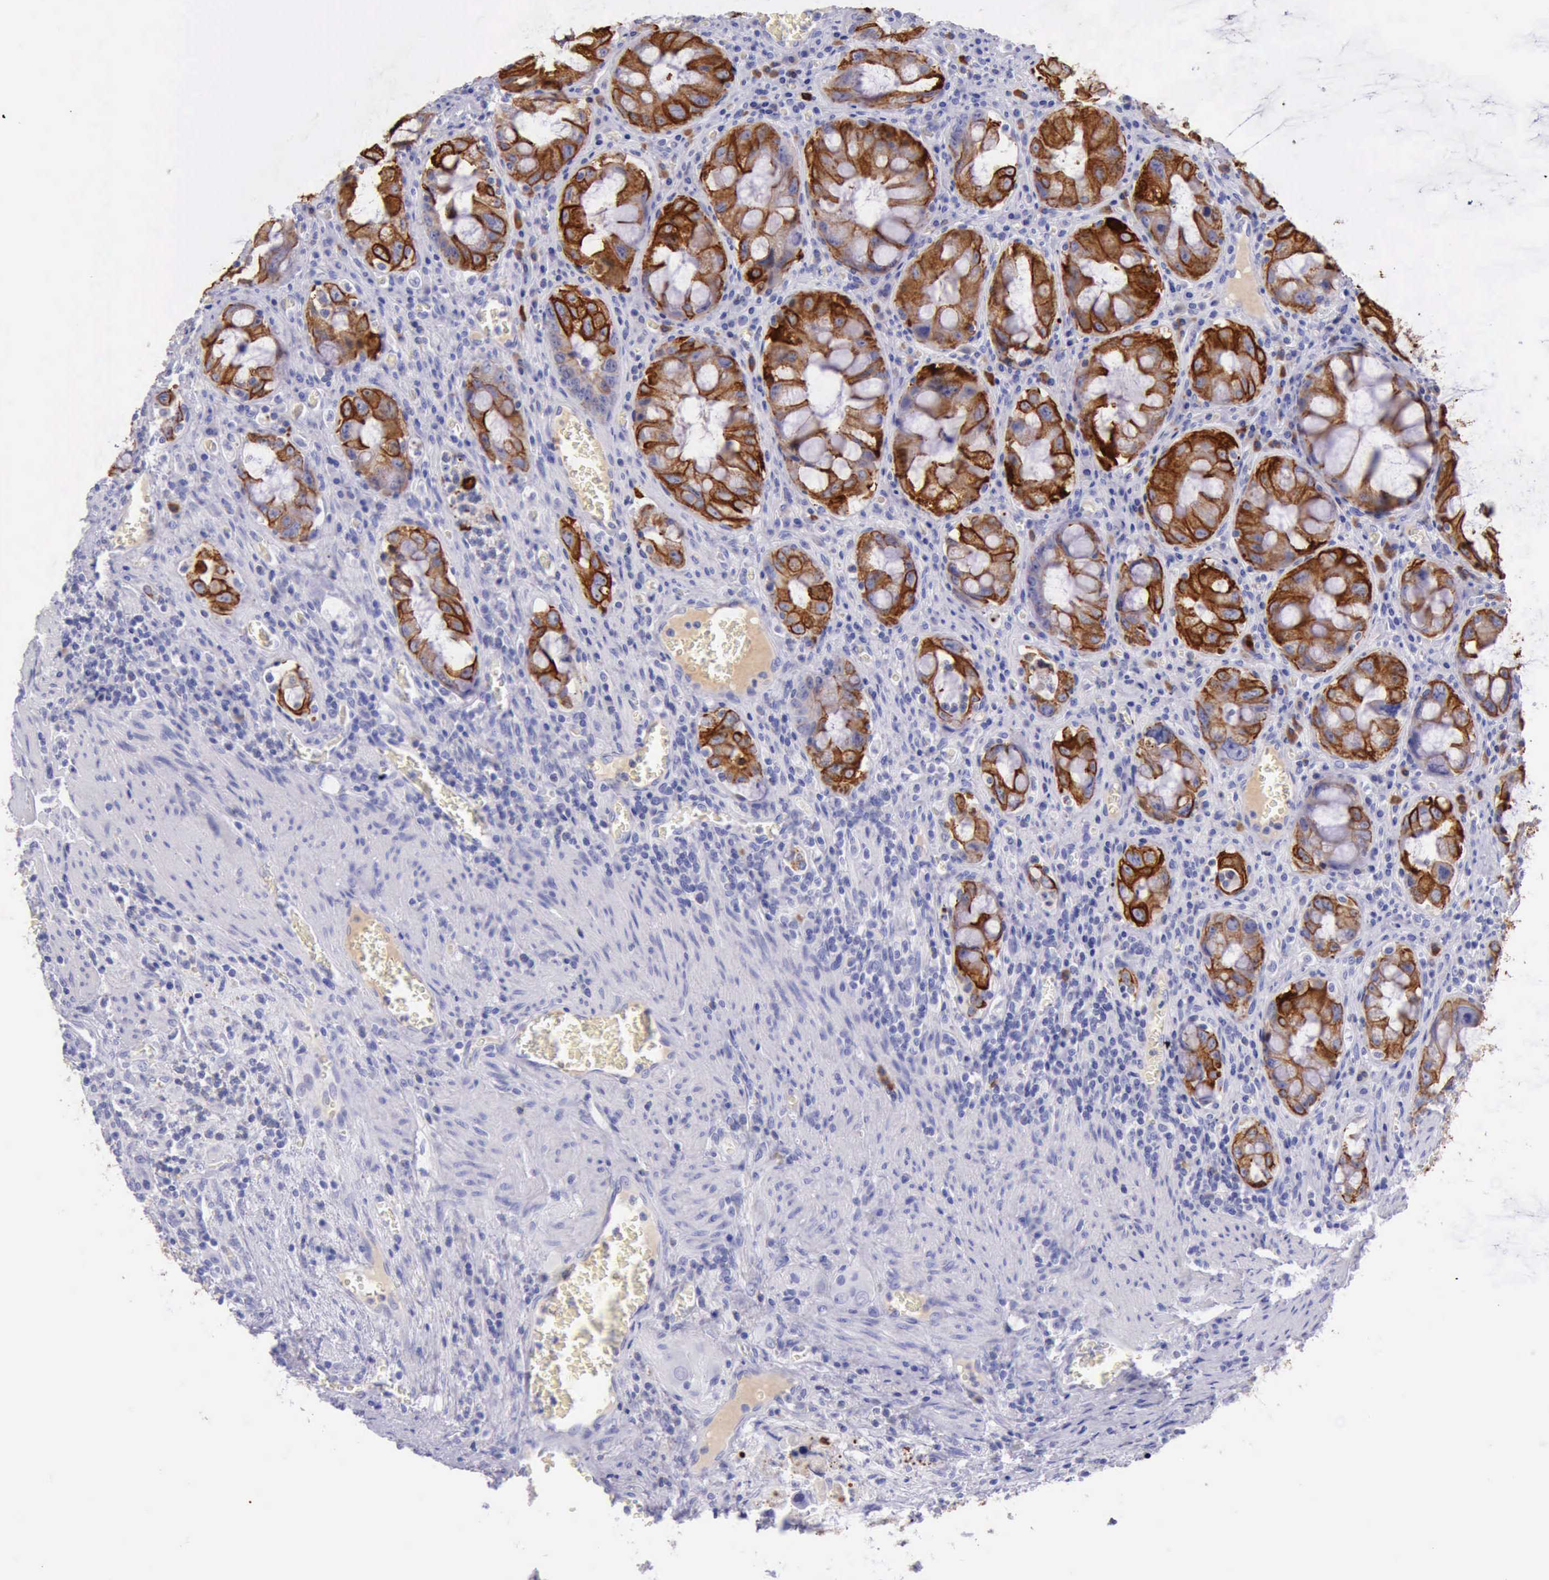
{"staining": {"intensity": "moderate", "quantity": ">75%", "location": "cytoplasmic/membranous"}, "tissue": "colorectal cancer", "cell_type": "Tumor cells", "image_type": "cancer", "snomed": [{"axis": "morphology", "description": "Adenocarcinoma, NOS"}, {"axis": "topography", "description": "Rectum"}], "caption": "Moderate cytoplasmic/membranous positivity is present in approximately >75% of tumor cells in colorectal cancer (adenocarcinoma). Nuclei are stained in blue.", "gene": "KRT8", "patient": {"sex": "male", "age": 70}}